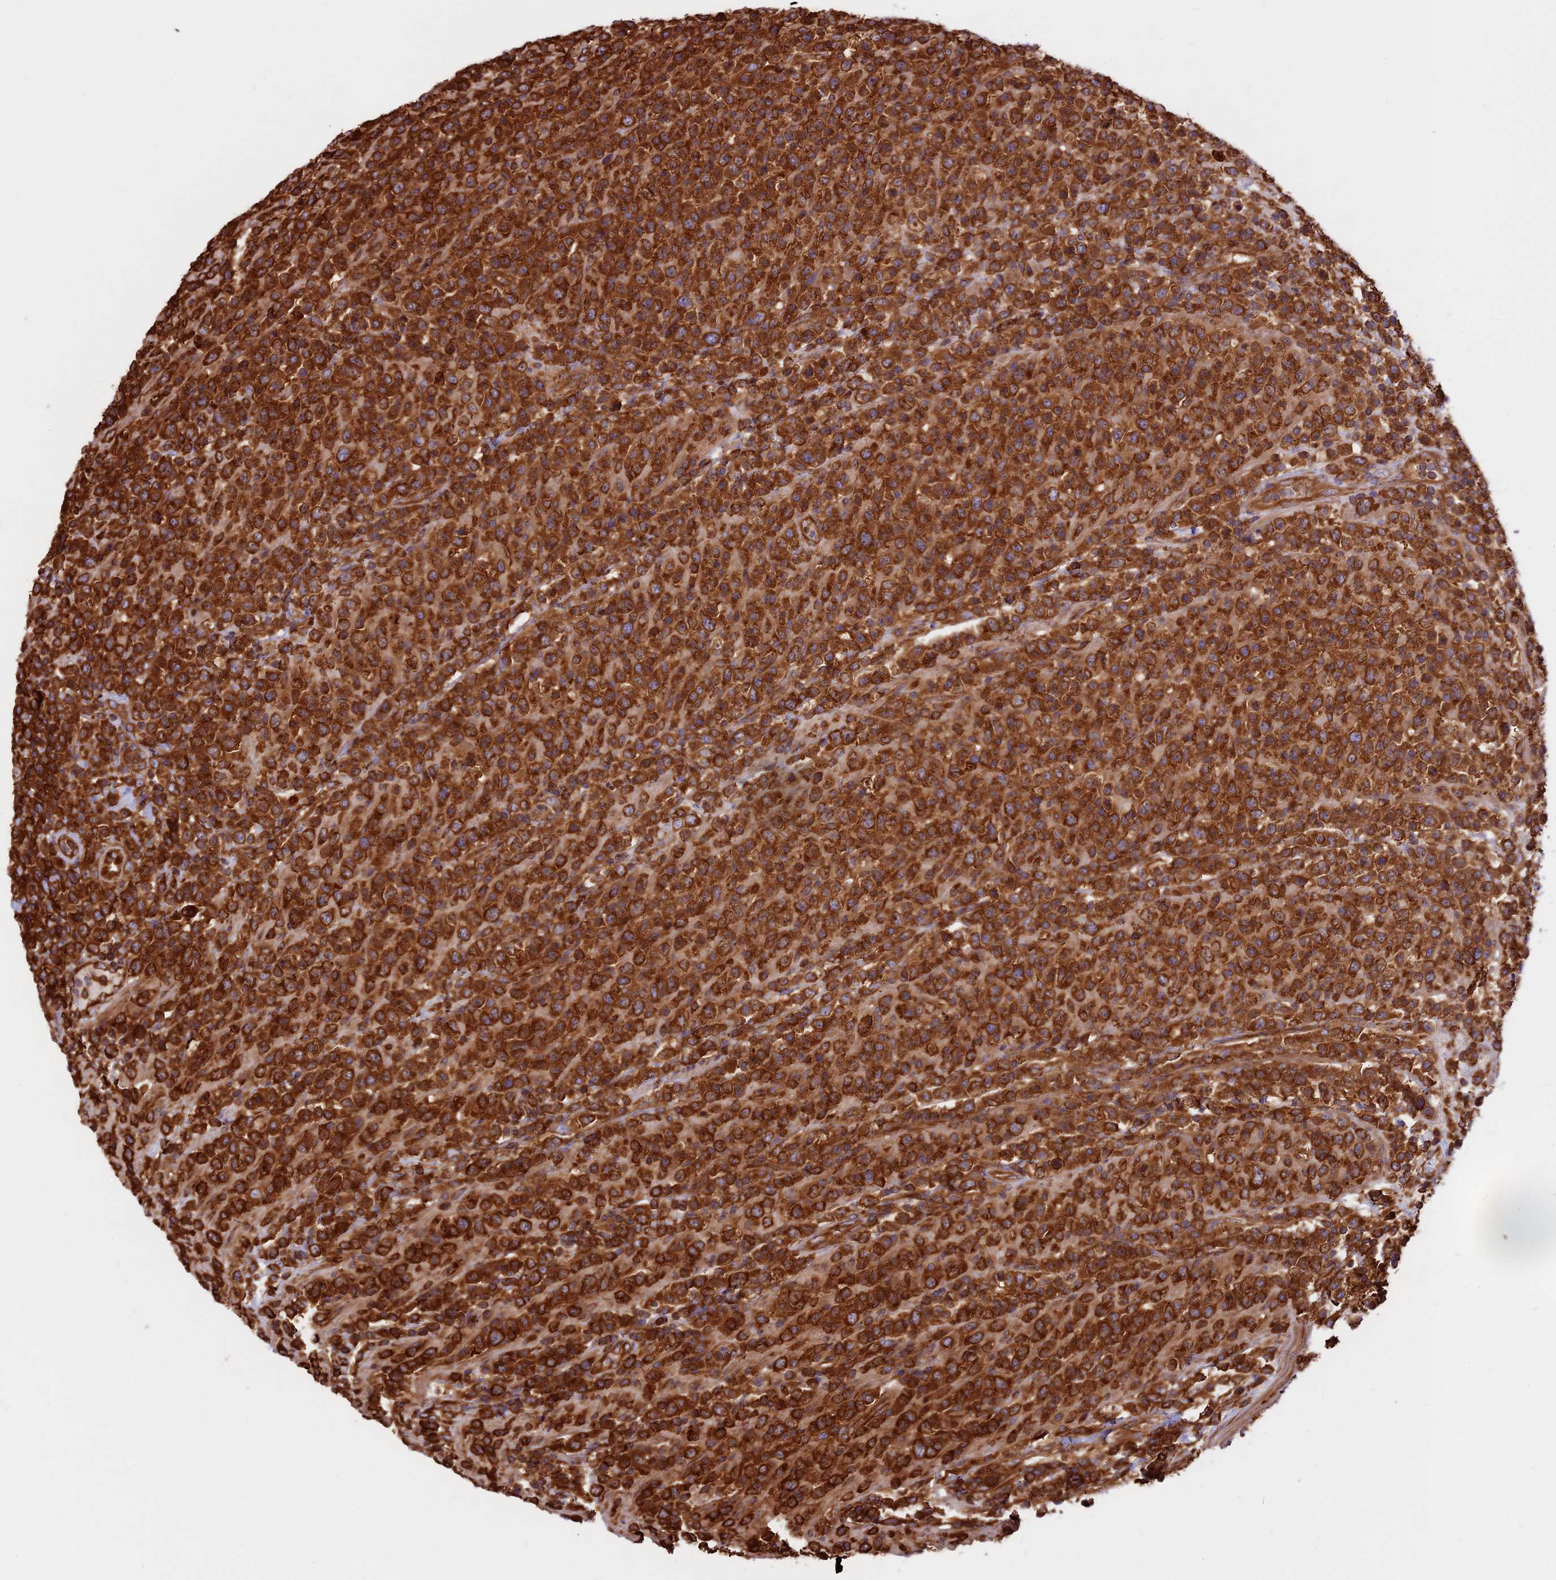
{"staining": {"intensity": "strong", "quantity": ">75%", "location": "cytoplasmic/membranous"}, "tissue": "lymphoma", "cell_type": "Tumor cells", "image_type": "cancer", "snomed": [{"axis": "morphology", "description": "Malignant lymphoma, non-Hodgkin's type, High grade"}, {"axis": "topography", "description": "Colon"}], "caption": "Protein staining shows strong cytoplasmic/membranous positivity in approximately >75% of tumor cells in lymphoma. The staining is performed using DAB brown chromogen to label protein expression. The nuclei are counter-stained blue using hematoxylin.", "gene": "KARS1", "patient": {"sex": "female", "age": 53}}